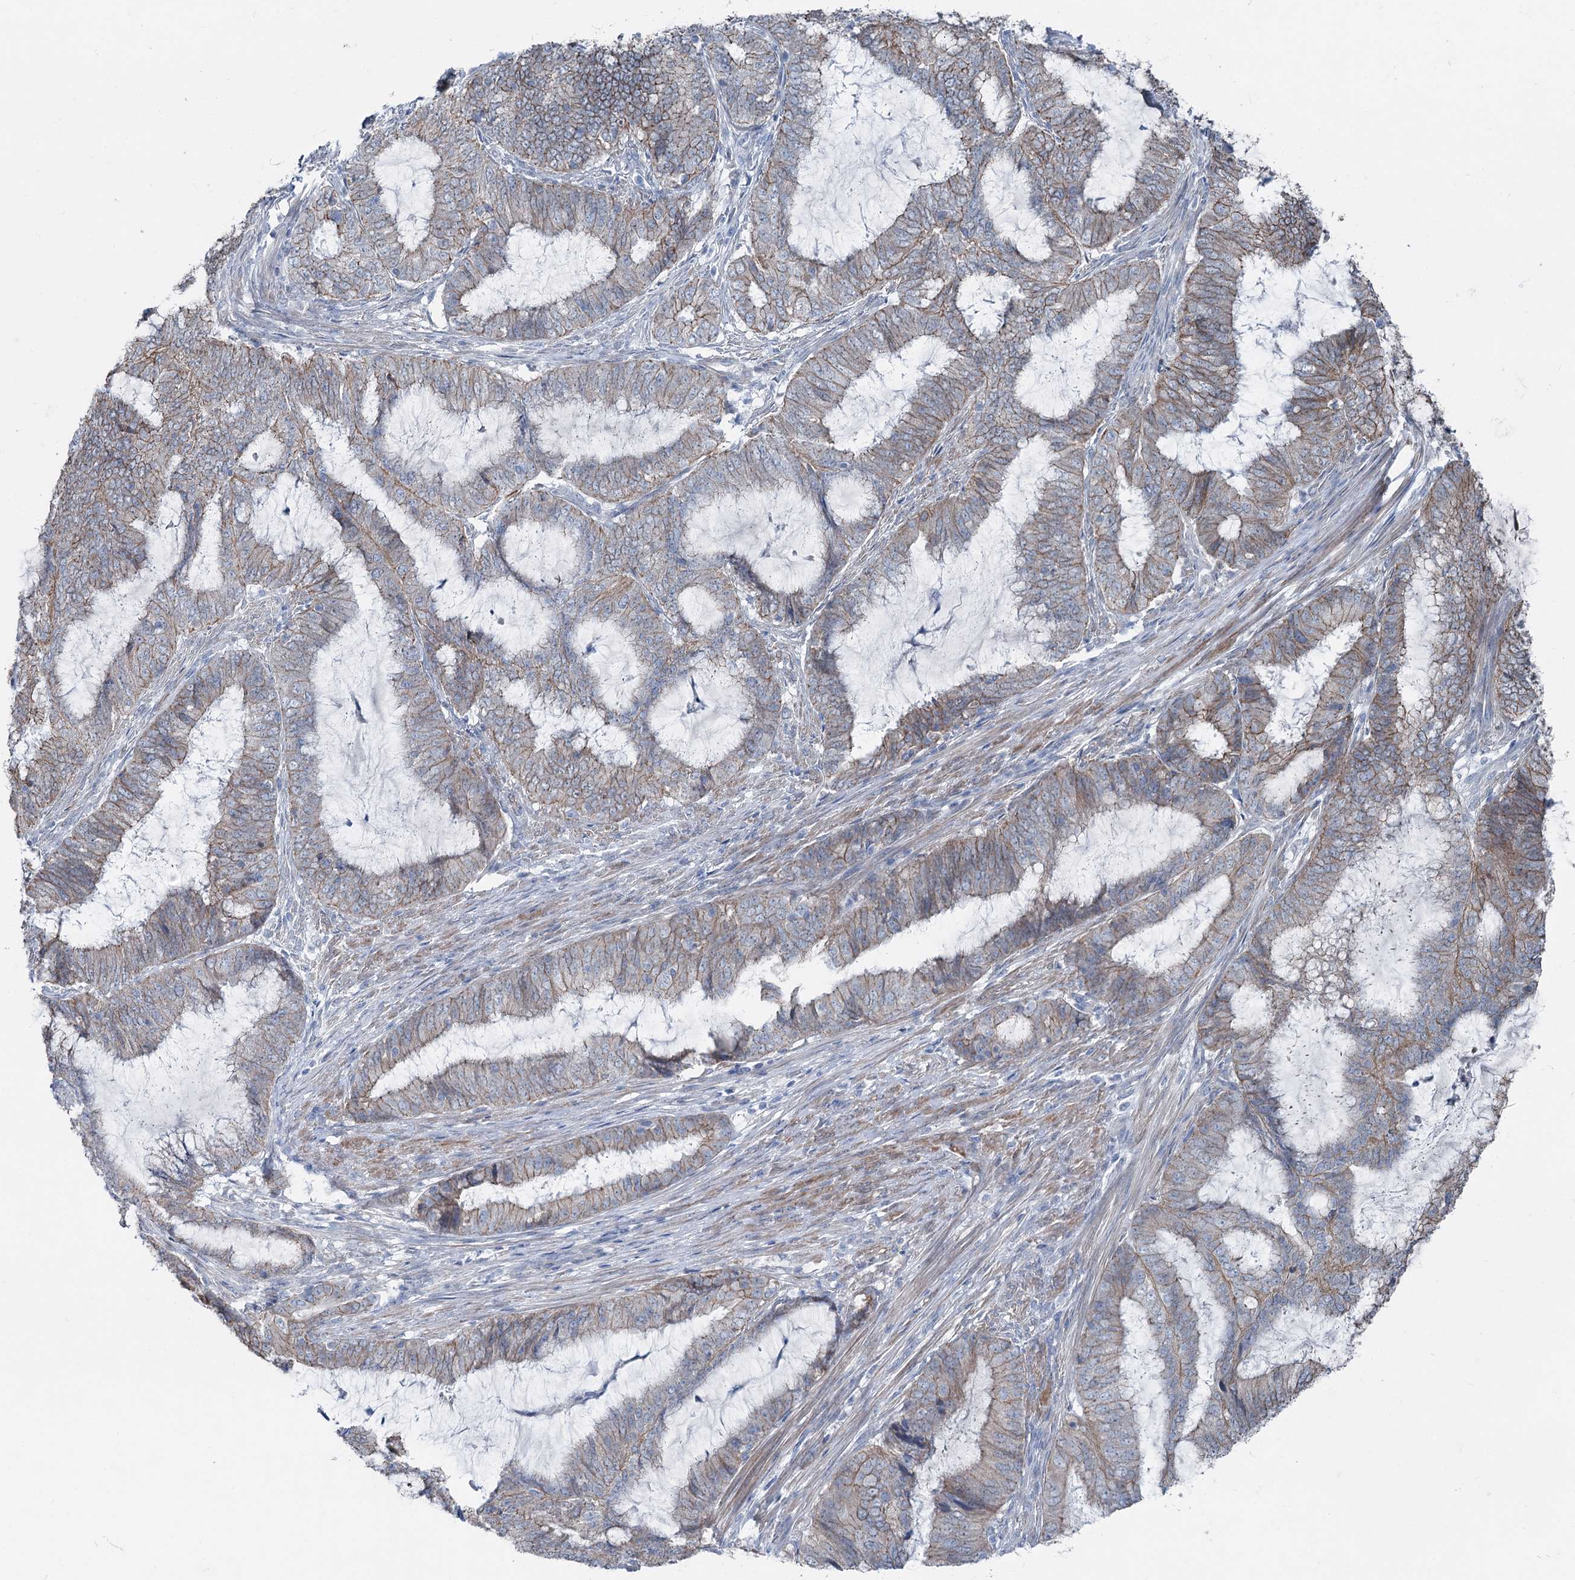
{"staining": {"intensity": "moderate", "quantity": "25%-75%", "location": "cytoplasmic/membranous"}, "tissue": "endometrial cancer", "cell_type": "Tumor cells", "image_type": "cancer", "snomed": [{"axis": "morphology", "description": "Adenocarcinoma, NOS"}, {"axis": "topography", "description": "Endometrium"}], "caption": "The histopathology image displays staining of endometrial adenocarcinoma, revealing moderate cytoplasmic/membranous protein positivity (brown color) within tumor cells.", "gene": "FAM120B", "patient": {"sex": "female", "age": 51}}